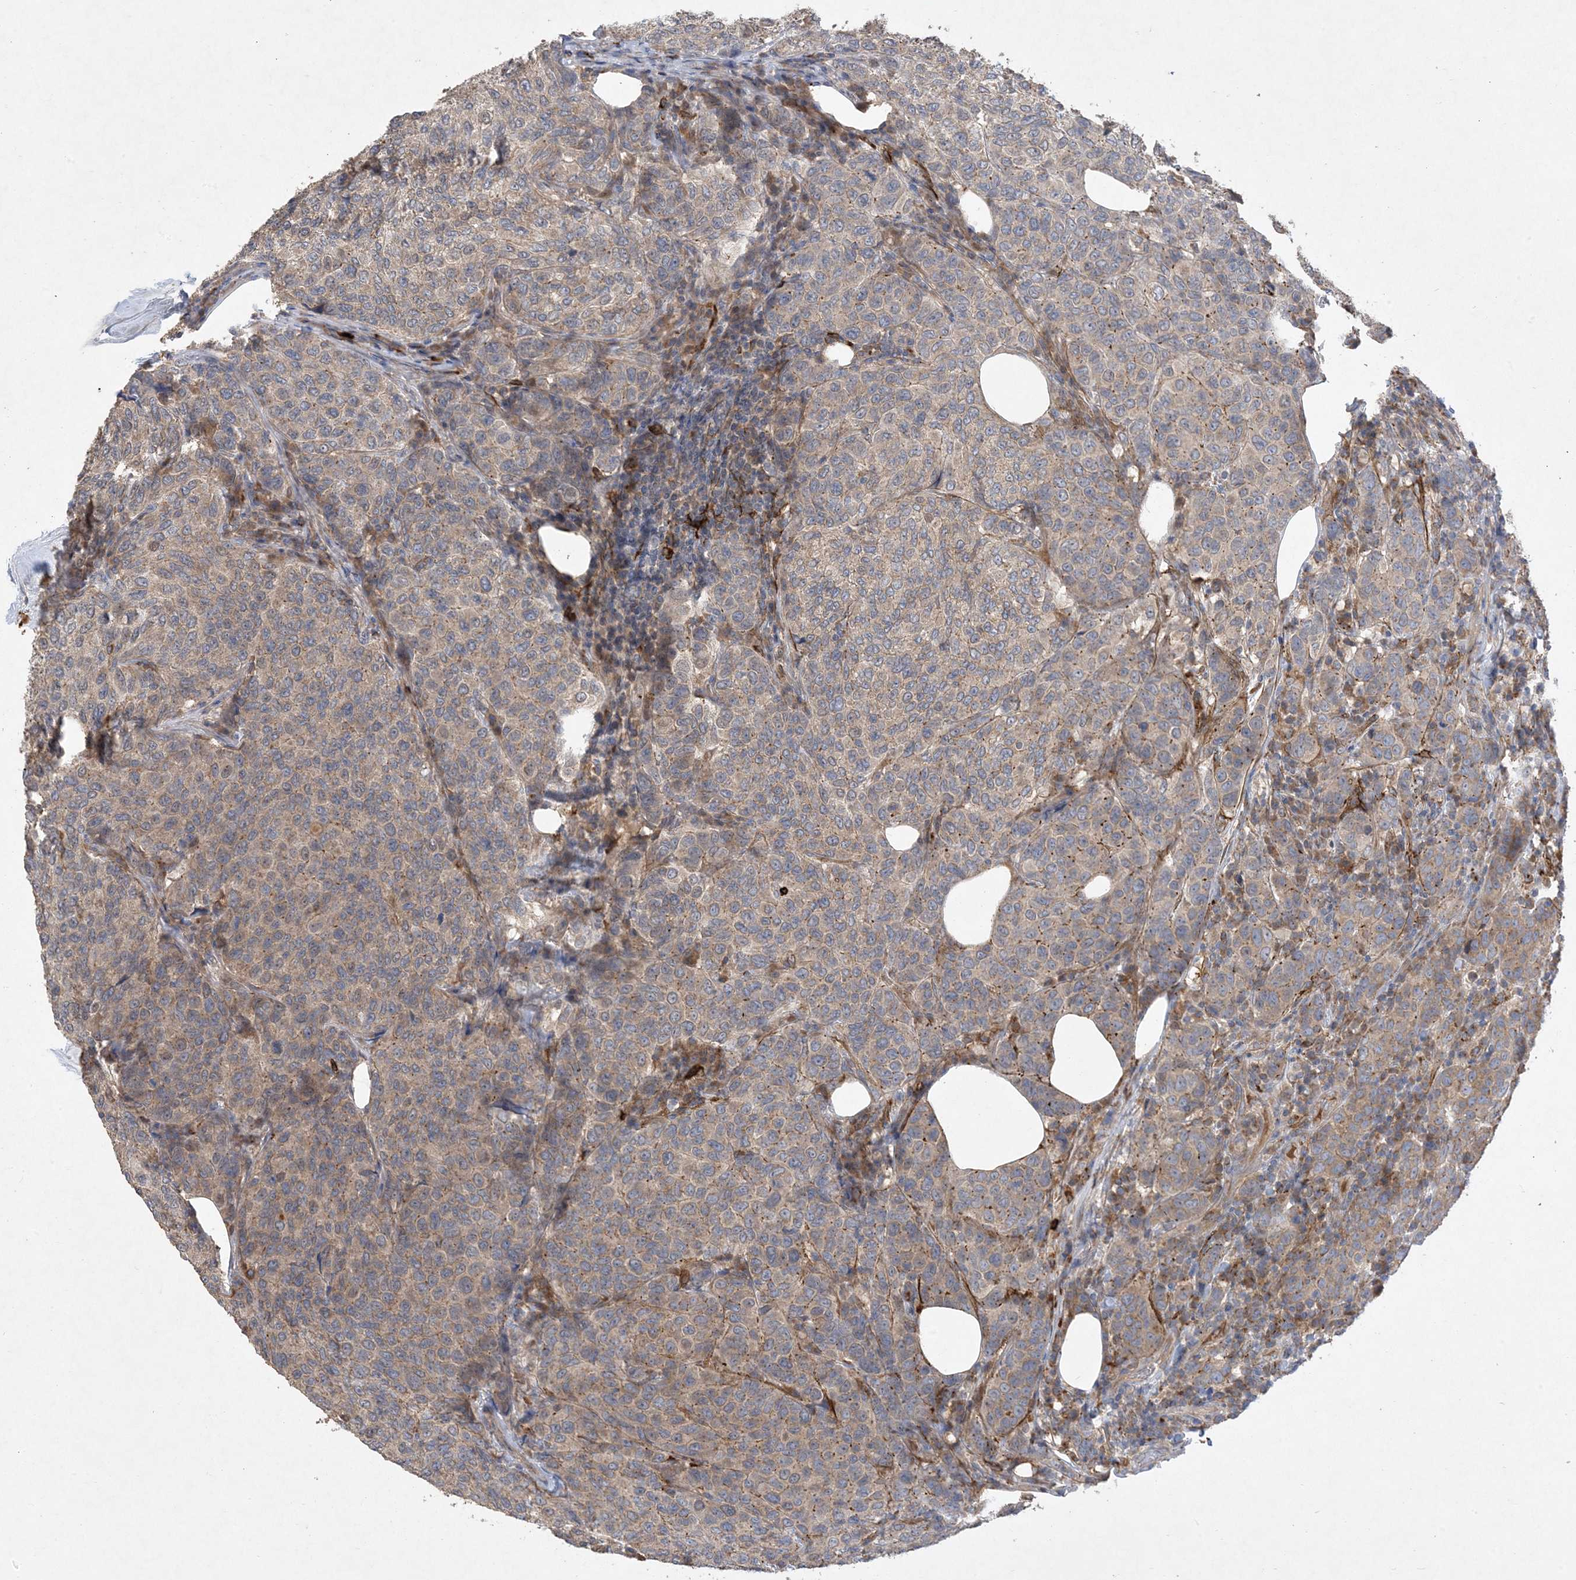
{"staining": {"intensity": "moderate", "quantity": "25%-75%", "location": "cytoplasmic/membranous"}, "tissue": "breast cancer", "cell_type": "Tumor cells", "image_type": "cancer", "snomed": [{"axis": "morphology", "description": "Duct carcinoma"}, {"axis": "topography", "description": "Breast"}], "caption": "Immunohistochemical staining of breast cancer (infiltrating ductal carcinoma) reveals medium levels of moderate cytoplasmic/membranous protein expression in about 25%-75% of tumor cells.", "gene": "MASP2", "patient": {"sex": "female", "age": 55}}